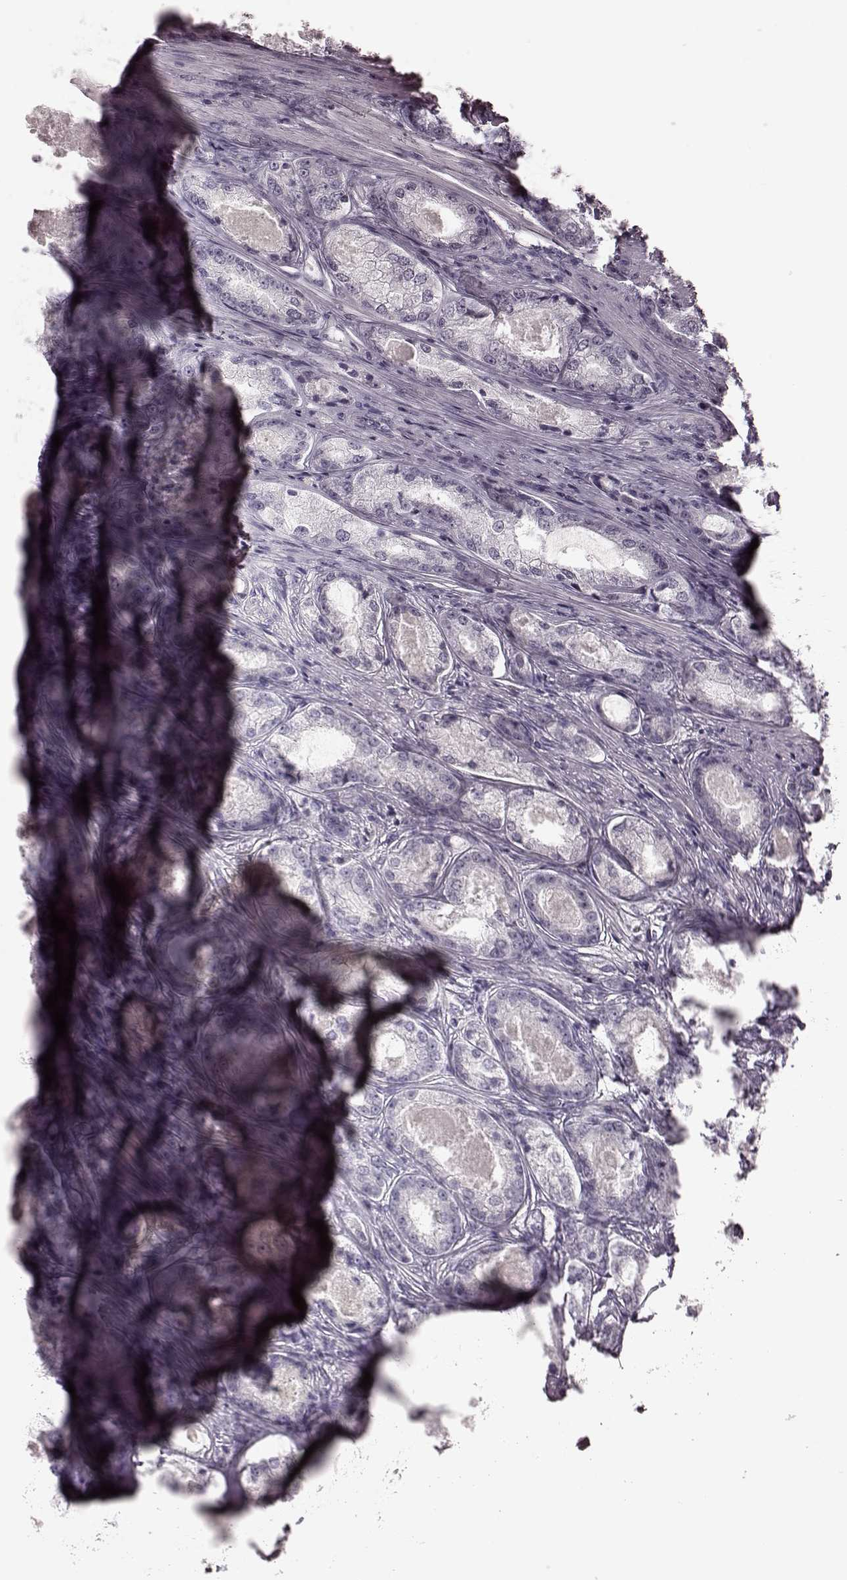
{"staining": {"intensity": "negative", "quantity": "none", "location": "none"}, "tissue": "prostate cancer", "cell_type": "Tumor cells", "image_type": "cancer", "snomed": [{"axis": "morphology", "description": "Adenocarcinoma, Low grade"}, {"axis": "topography", "description": "Prostate"}], "caption": "Immunohistochemistry (IHC) of human prostate cancer displays no expression in tumor cells.", "gene": "TRPM1", "patient": {"sex": "male", "age": 68}}